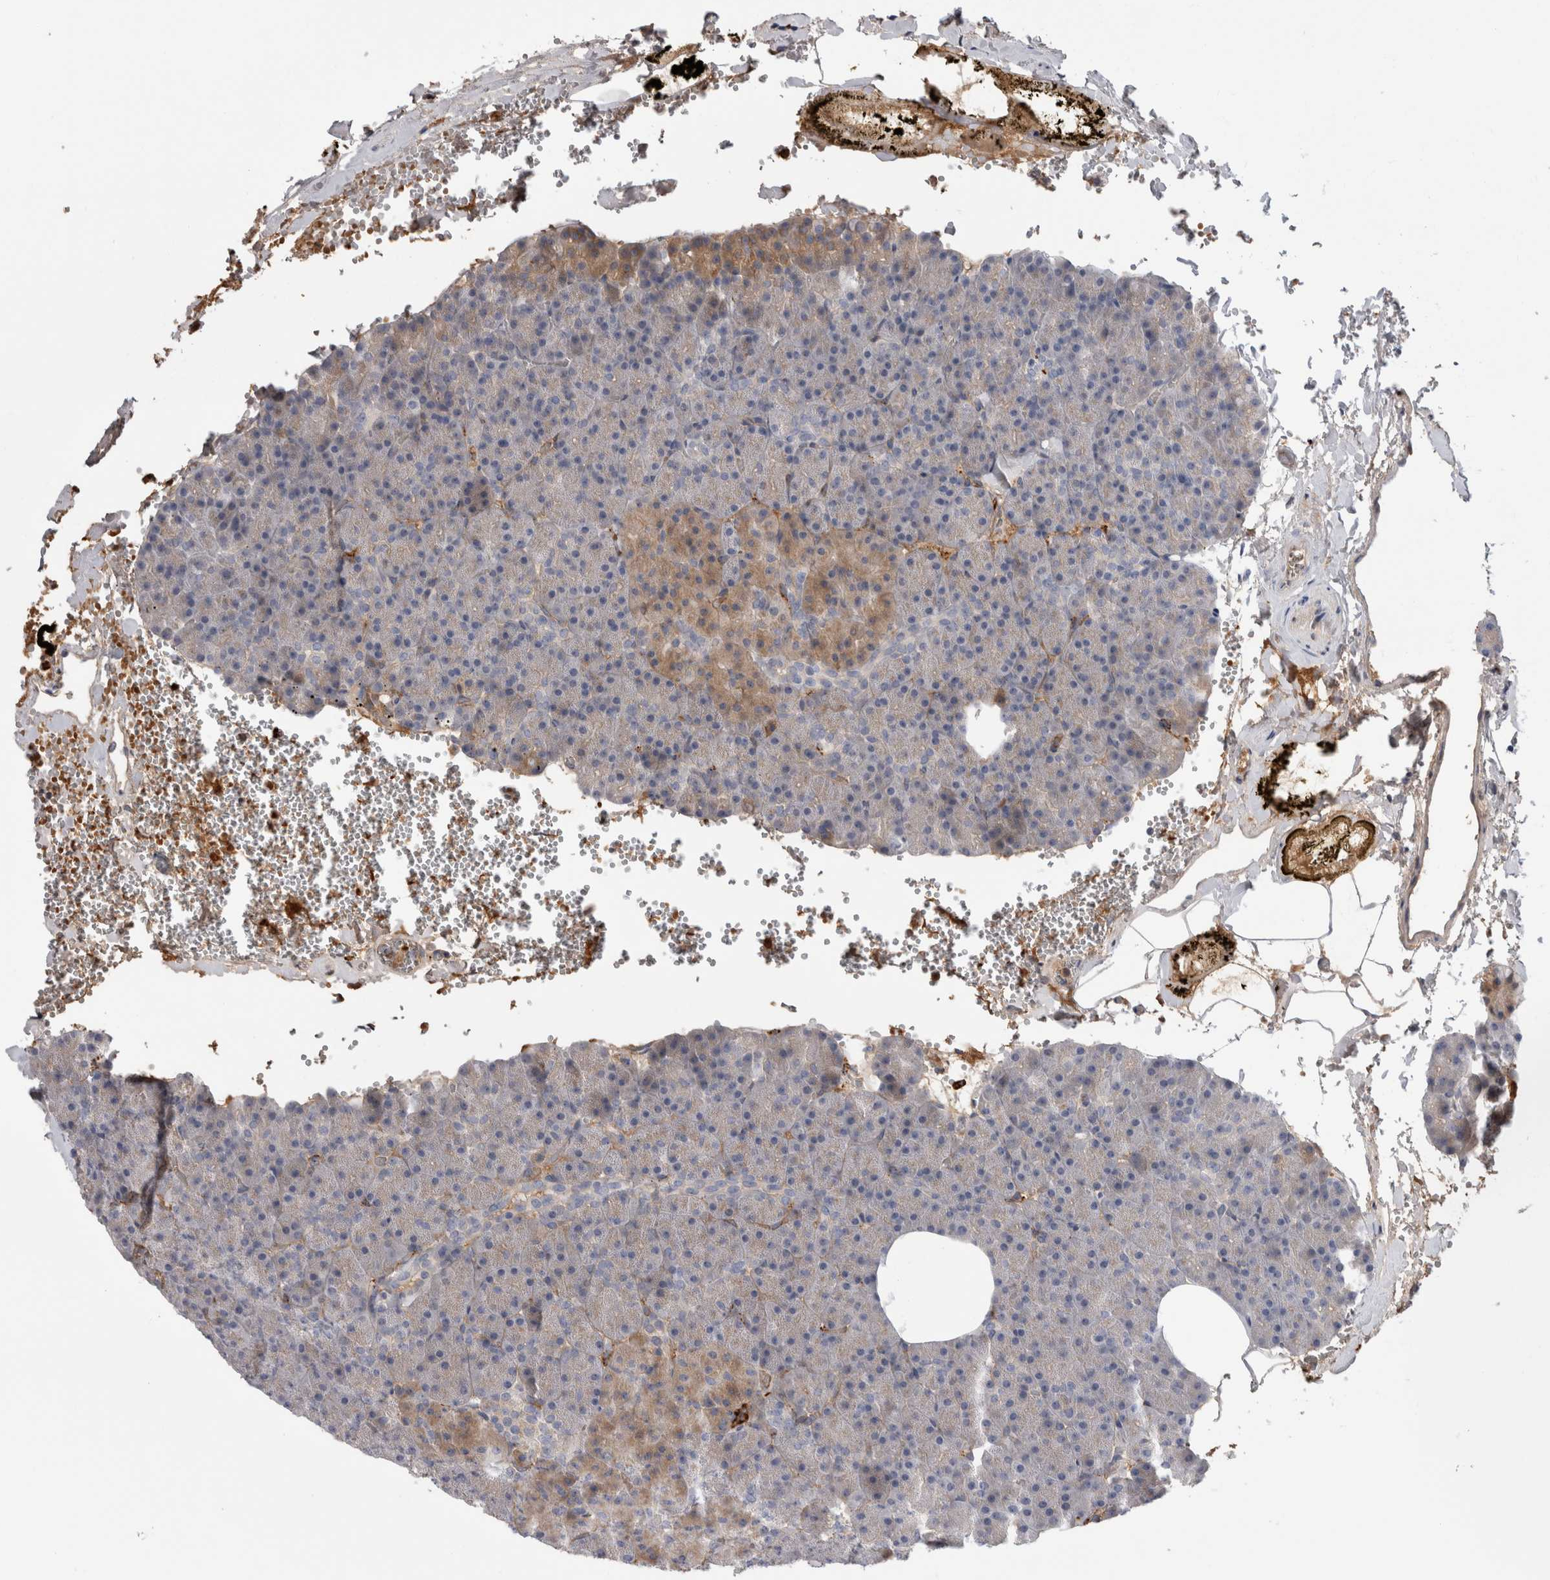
{"staining": {"intensity": "moderate", "quantity": "<25%", "location": "cytoplasmic/membranous"}, "tissue": "pancreas", "cell_type": "Exocrine glandular cells", "image_type": "normal", "snomed": [{"axis": "morphology", "description": "Normal tissue, NOS"}, {"axis": "morphology", "description": "Carcinoid, malignant, NOS"}, {"axis": "topography", "description": "Pancreas"}], "caption": "Moderate cytoplasmic/membranous staining for a protein is seen in about <25% of exocrine glandular cells of benign pancreas using immunohistochemistry (IHC).", "gene": "TBCE", "patient": {"sex": "female", "age": 35}}